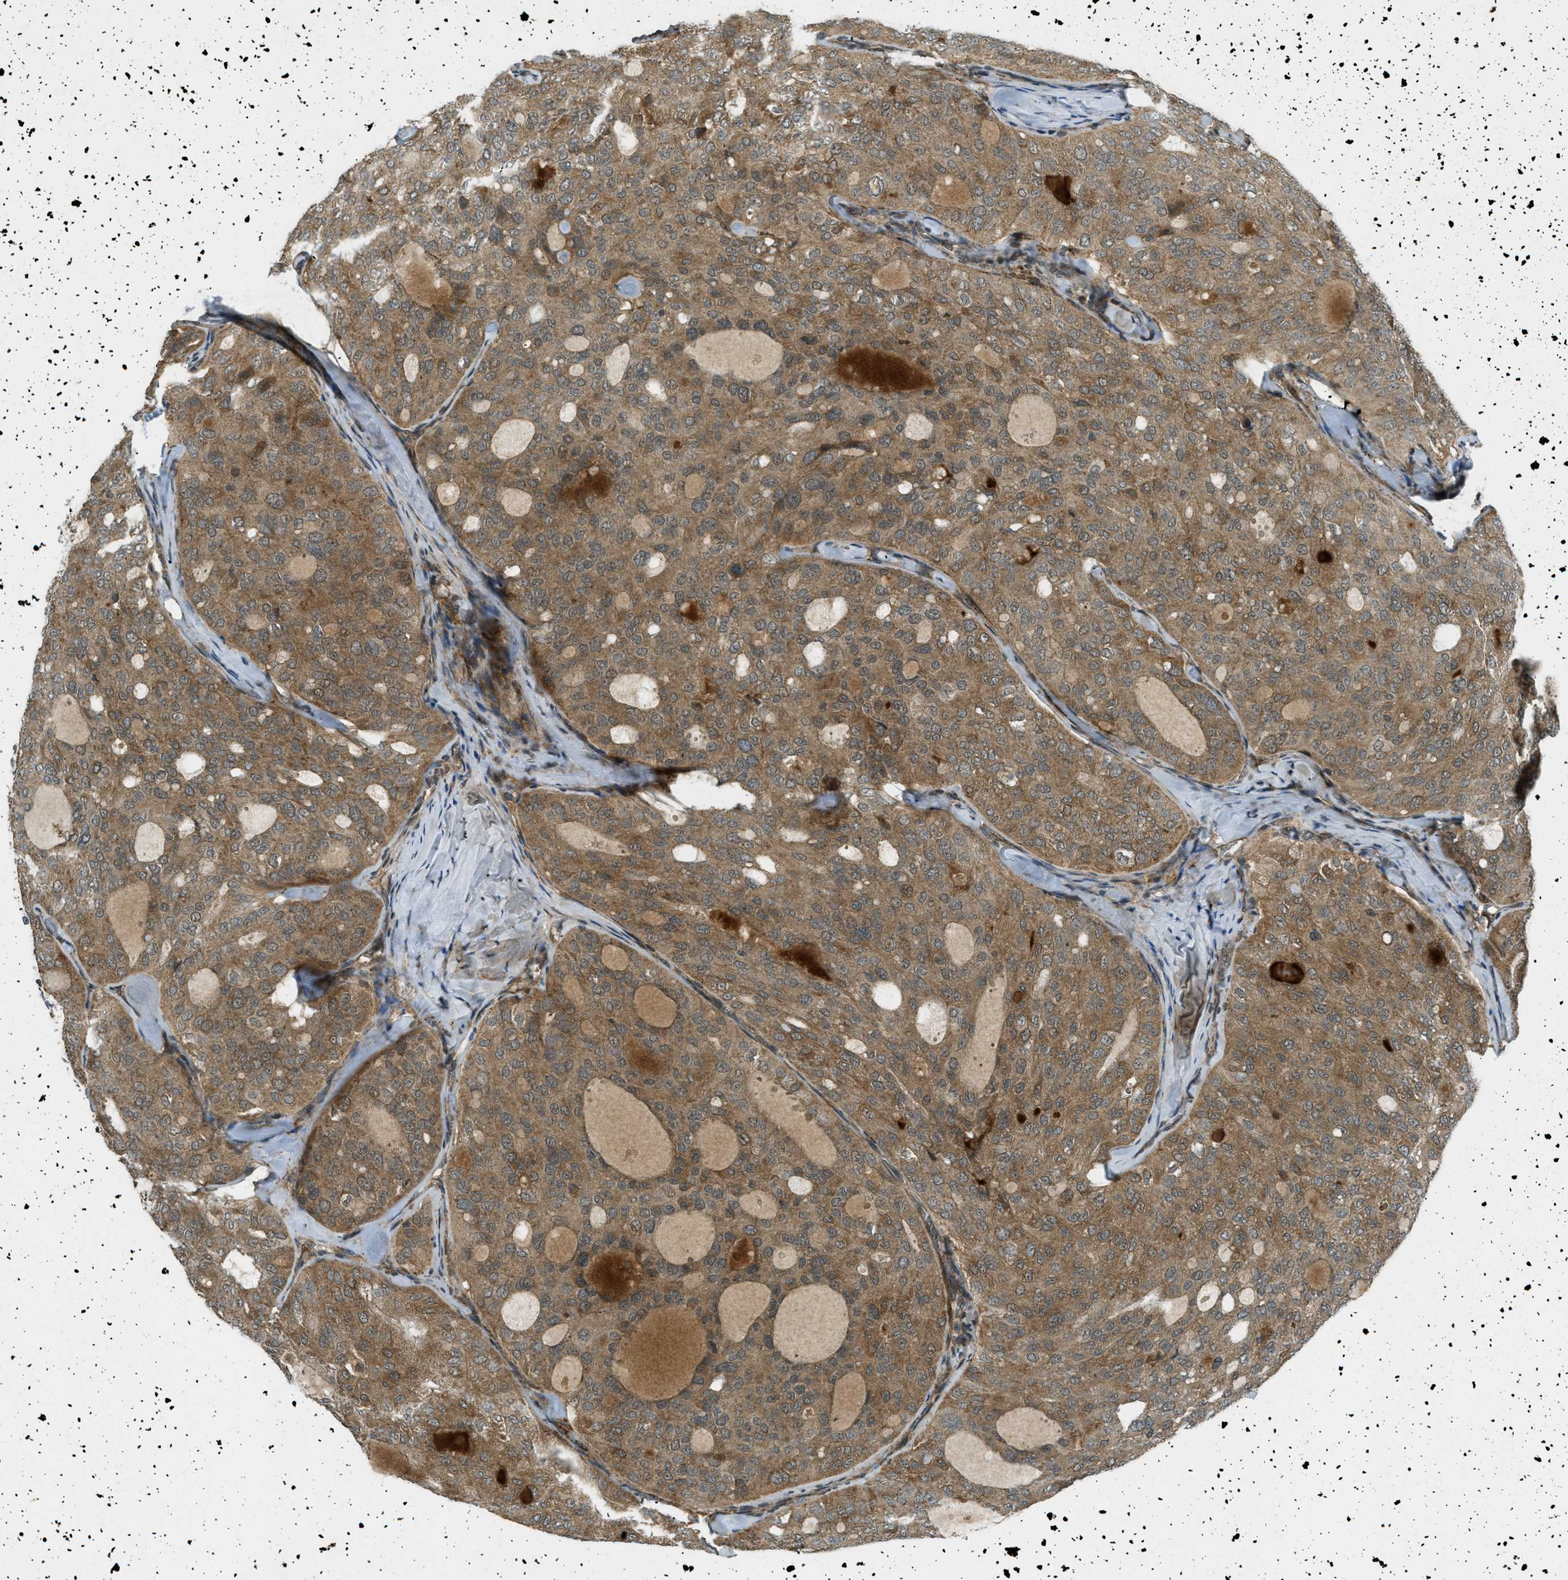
{"staining": {"intensity": "moderate", "quantity": ">75%", "location": "cytoplasmic/membranous"}, "tissue": "thyroid cancer", "cell_type": "Tumor cells", "image_type": "cancer", "snomed": [{"axis": "morphology", "description": "Follicular adenoma carcinoma, NOS"}, {"axis": "topography", "description": "Thyroid gland"}], "caption": "Immunohistochemical staining of thyroid cancer shows medium levels of moderate cytoplasmic/membranous protein staining in about >75% of tumor cells.", "gene": "EIF2AK3", "patient": {"sex": "male", "age": 75}}